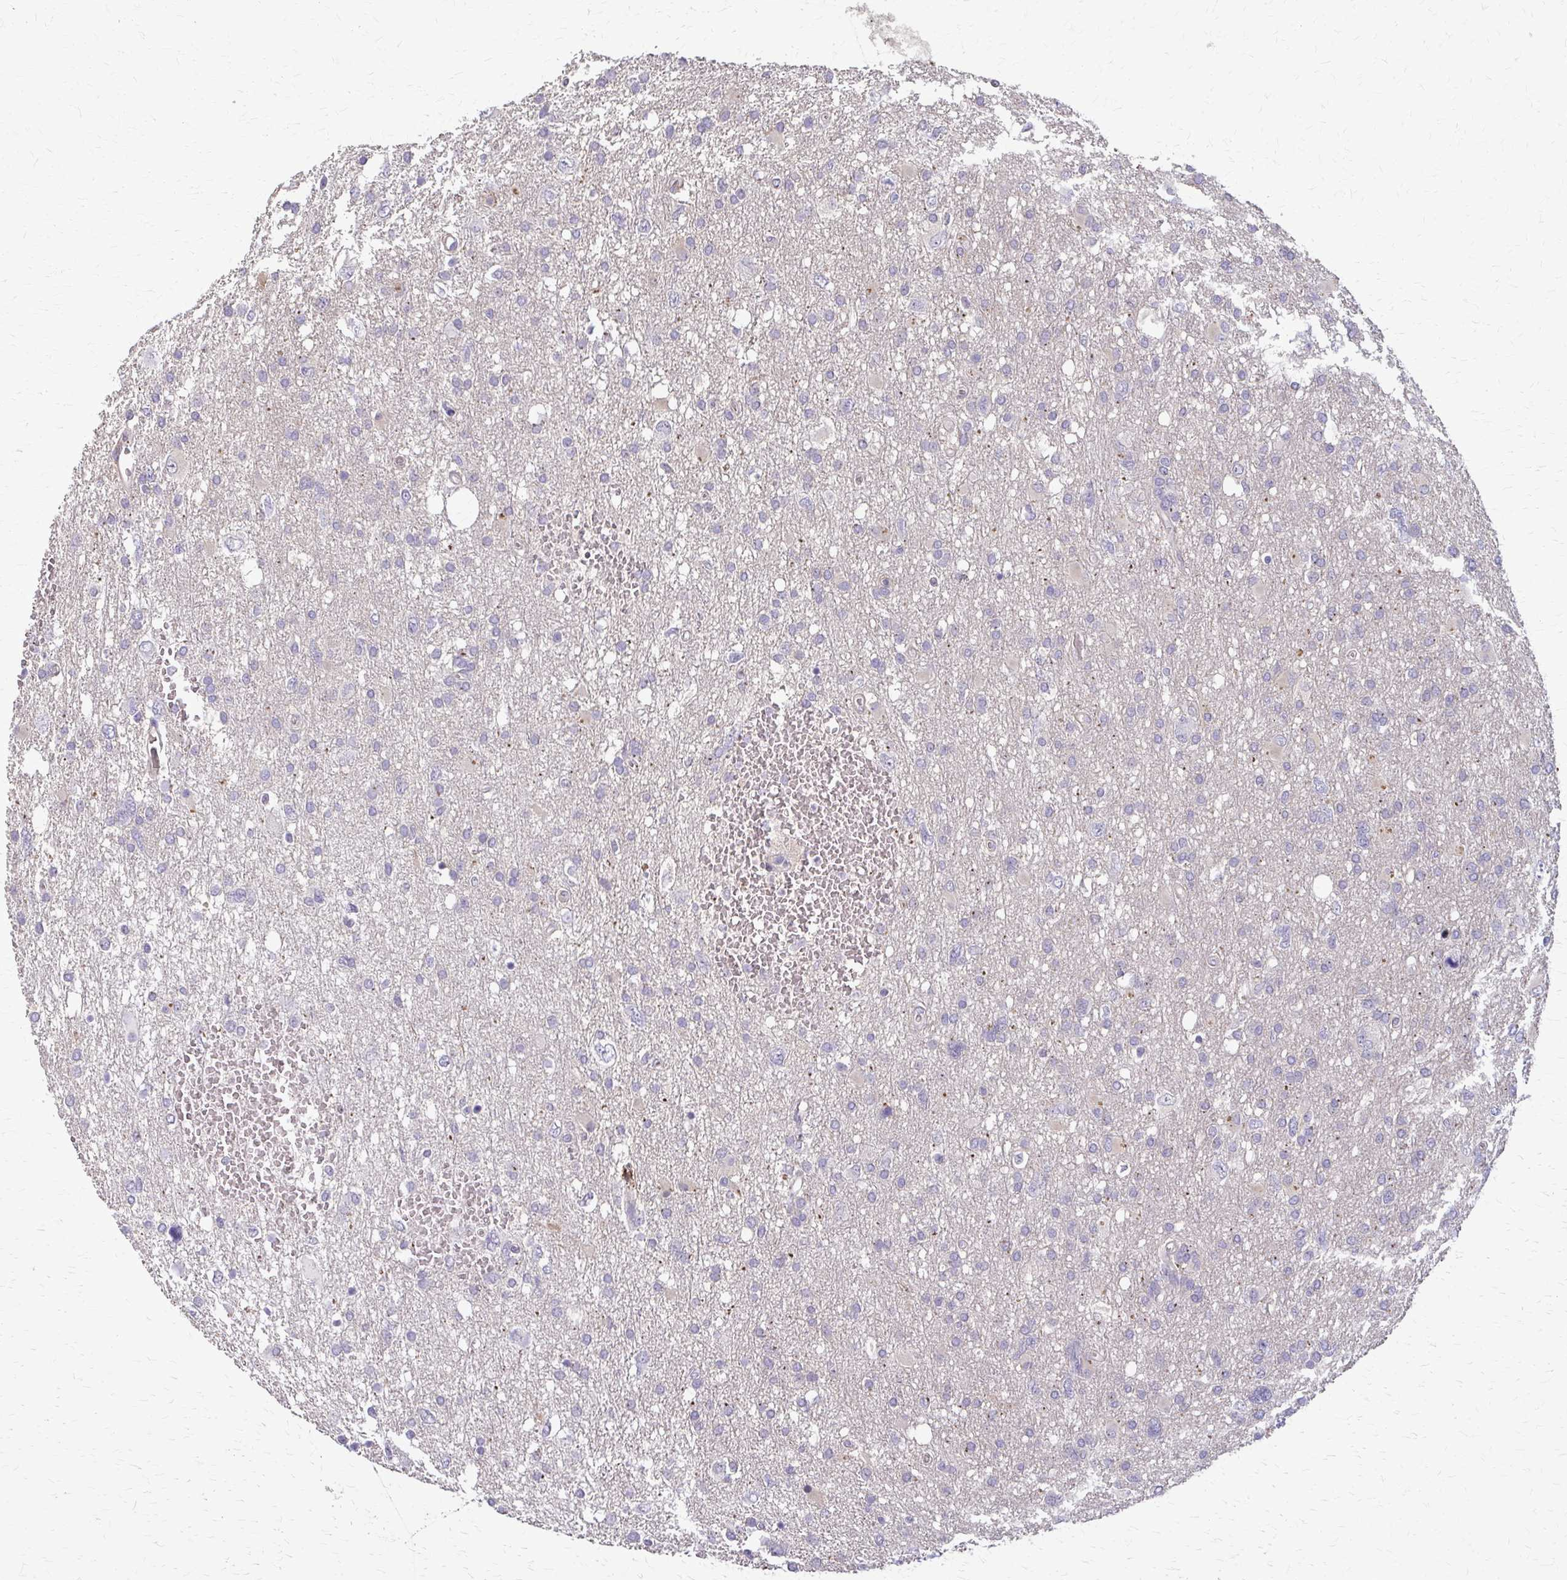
{"staining": {"intensity": "negative", "quantity": "none", "location": "none"}, "tissue": "glioma", "cell_type": "Tumor cells", "image_type": "cancer", "snomed": [{"axis": "morphology", "description": "Glioma, malignant, High grade"}, {"axis": "topography", "description": "Brain"}], "caption": "There is no significant staining in tumor cells of glioma.", "gene": "ZNF34", "patient": {"sex": "male", "age": 61}}